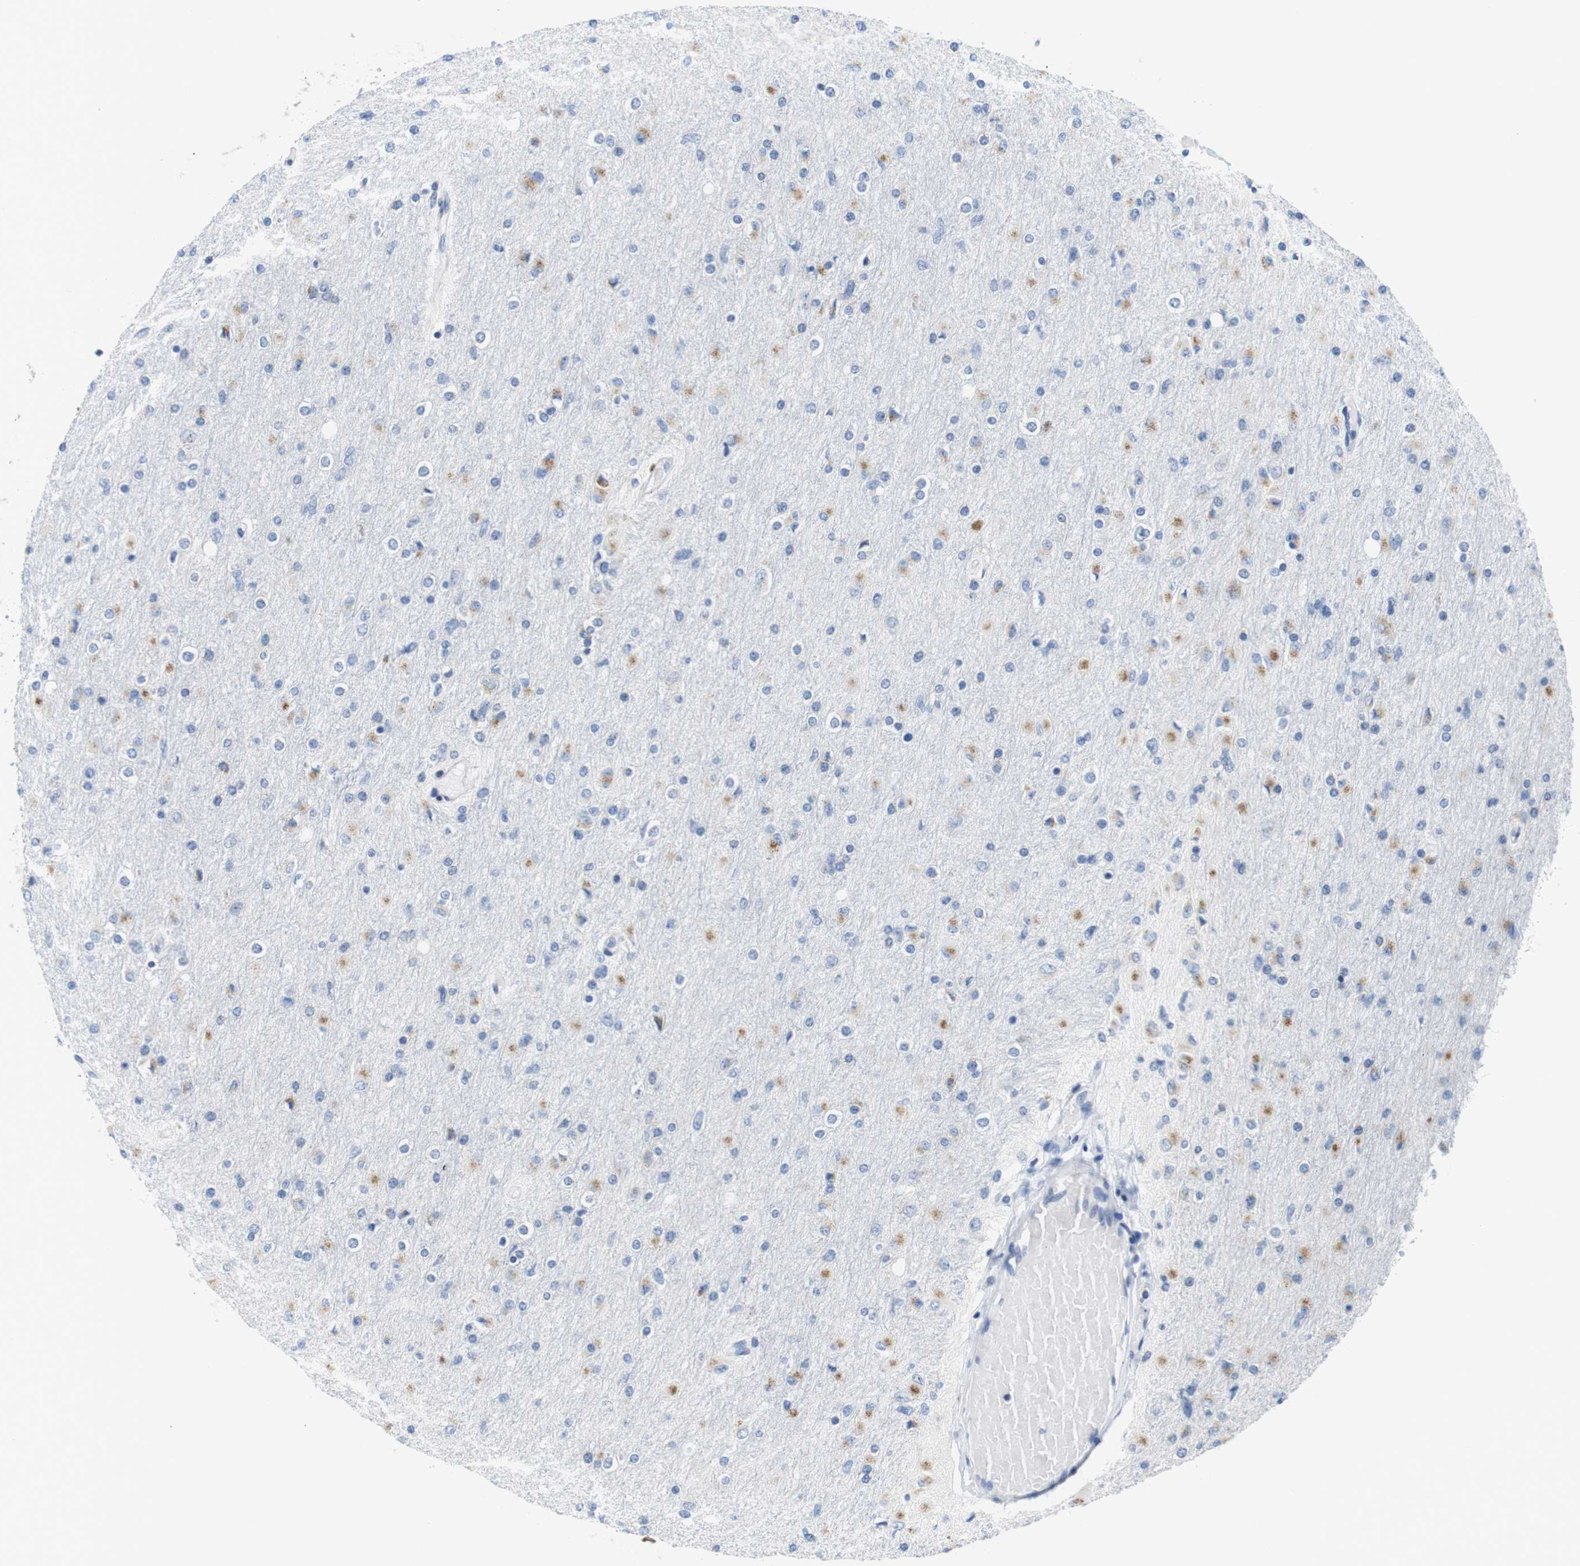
{"staining": {"intensity": "weak", "quantity": "<25%", "location": "cytoplasmic/membranous"}, "tissue": "glioma", "cell_type": "Tumor cells", "image_type": "cancer", "snomed": [{"axis": "morphology", "description": "Glioma, malignant, High grade"}, {"axis": "topography", "description": "Cerebral cortex"}], "caption": "High magnification brightfield microscopy of glioma stained with DAB (brown) and counterstained with hematoxylin (blue): tumor cells show no significant expression.", "gene": "CNGA2", "patient": {"sex": "female", "age": 36}}